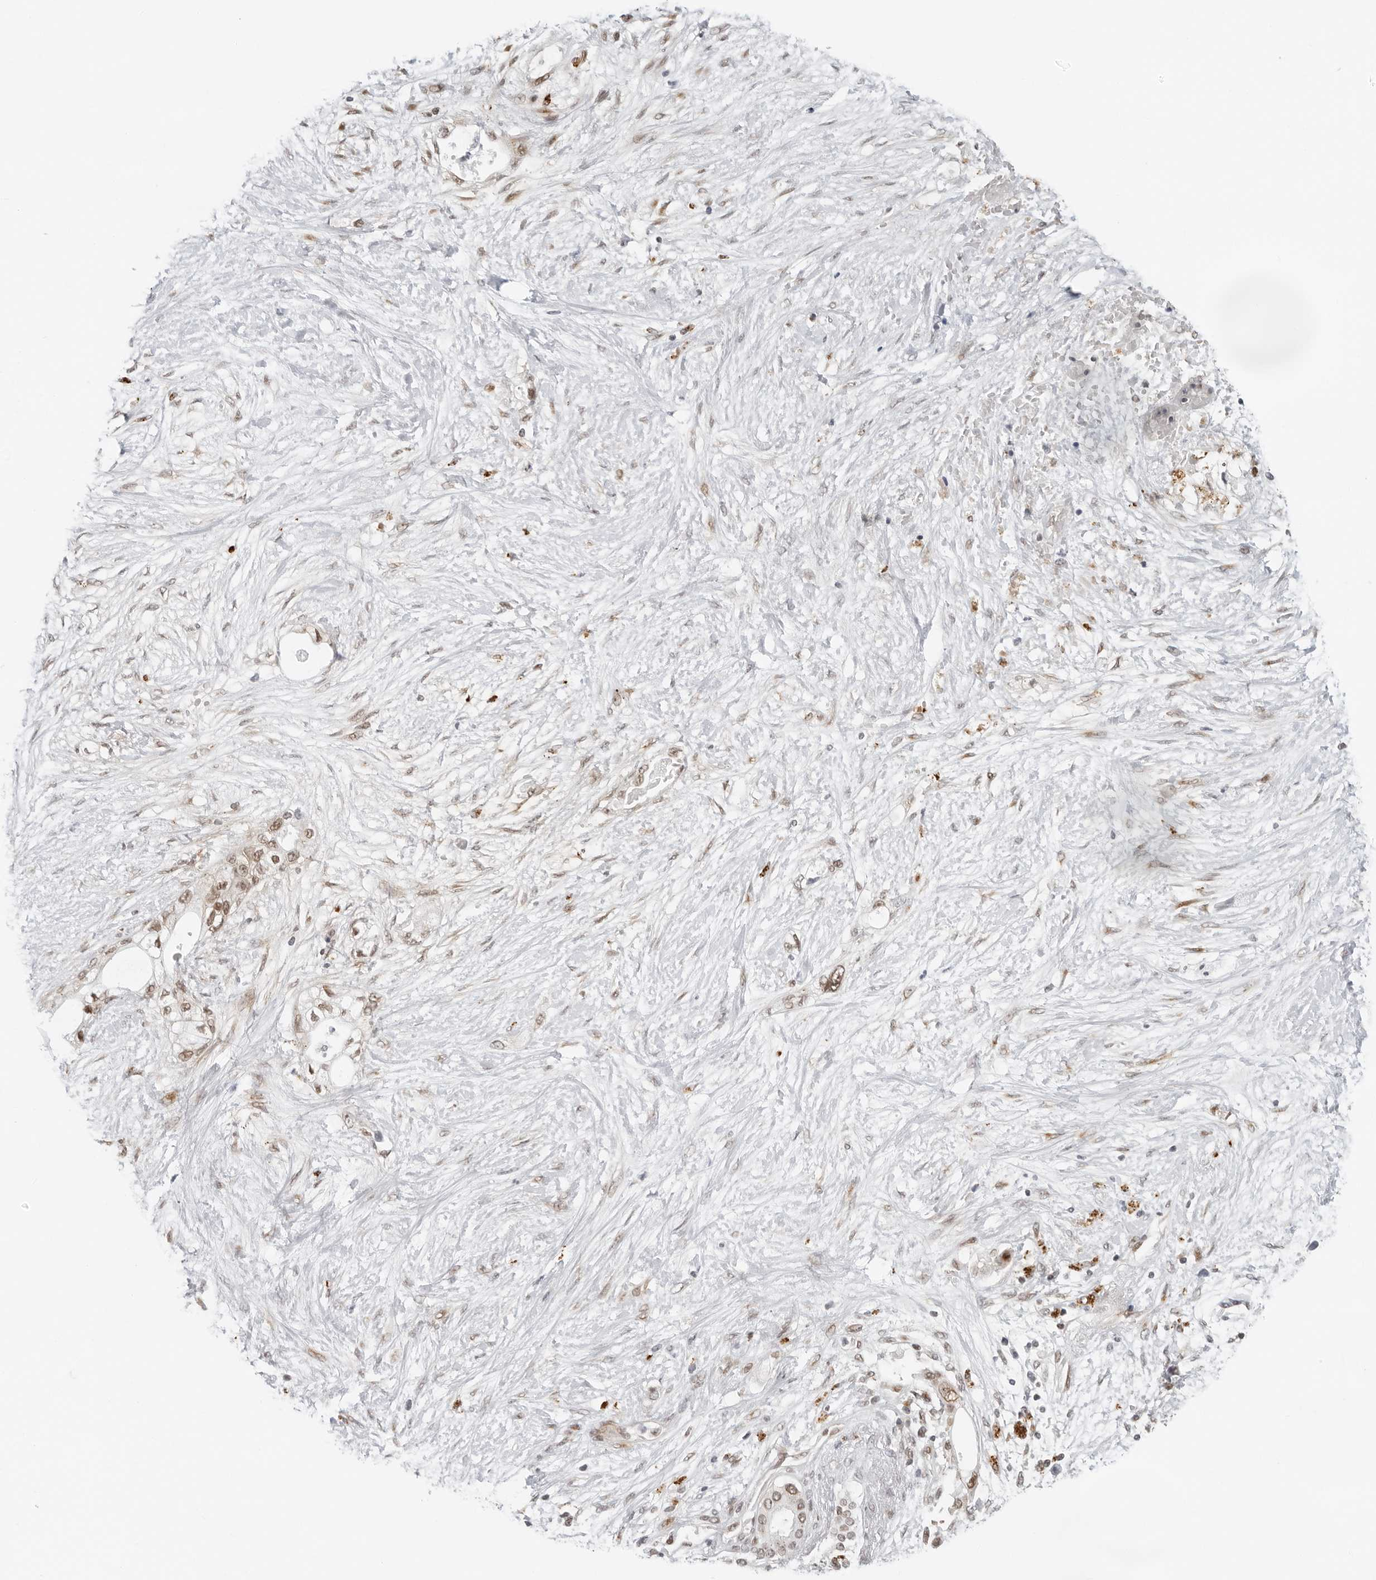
{"staining": {"intensity": "moderate", "quantity": ">75%", "location": "nuclear"}, "tissue": "pancreatic cancer", "cell_type": "Tumor cells", "image_type": "cancer", "snomed": [{"axis": "morphology", "description": "Adenocarcinoma, NOS"}, {"axis": "topography", "description": "Pancreas"}], "caption": "Protein expression by IHC shows moderate nuclear expression in approximately >75% of tumor cells in adenocarcinoma (pancreatic). The protein of interest is stained brown, and the nuclei are stained in blue (DAB IHC with brightfield microscopy, high magnification).", "gene": "TOX4", "patient": {"sex": "male", "age": 53}}